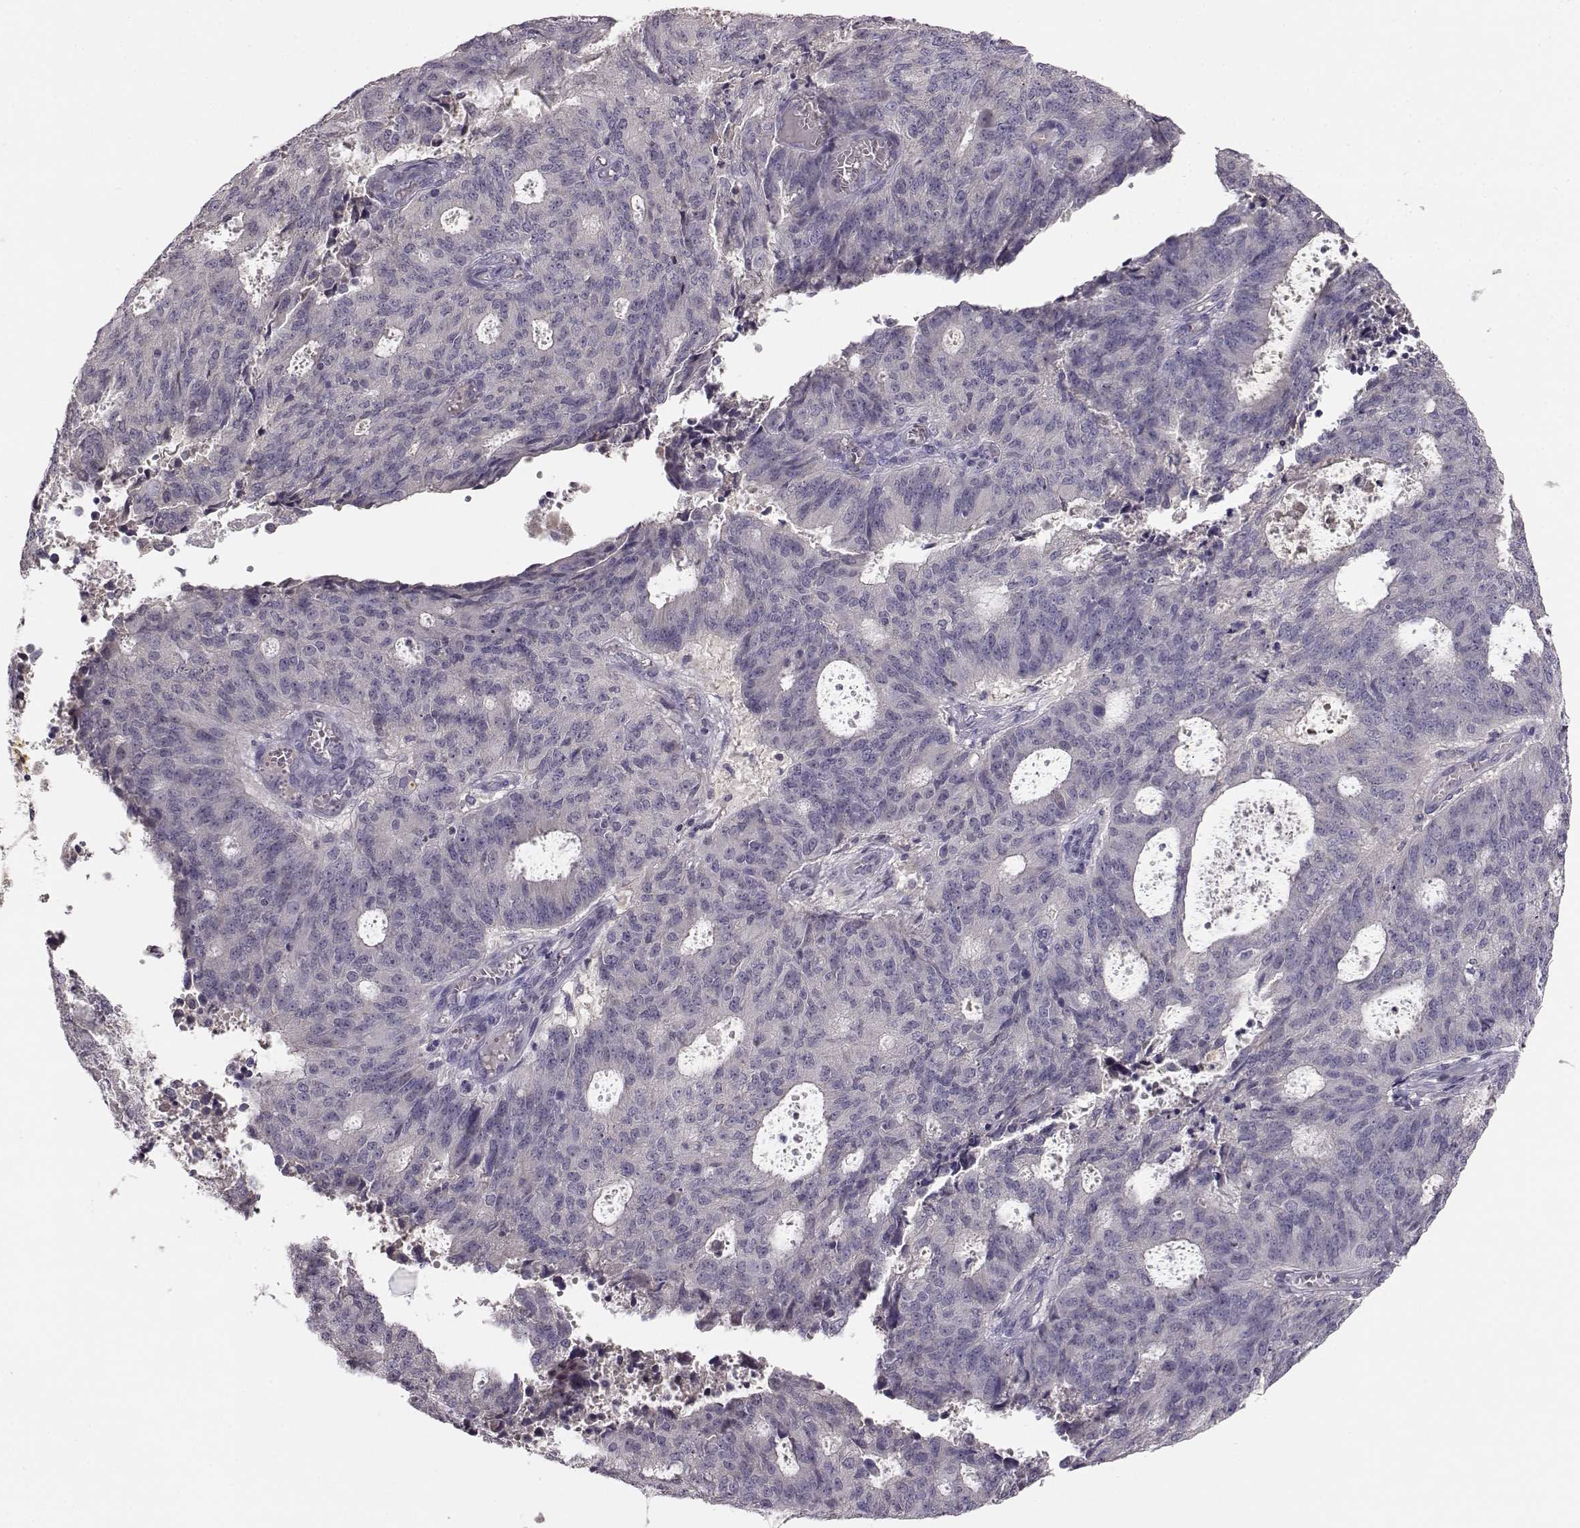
{"staining": {"intensity": "negative", "quantity": "none", "location": "none"}, "tissue": "endometrial cancer", "cell_type": "Tumor cells", "image_type": "cancer", "snomed": [{"axis": "morphology", "description": "Adenocarcinoma, NOS"}, {"axis": "topography", "description": "Endometrium"}], "caption": "This is a image of immunohistochemistry (IHC) staining of adenocarcinoma (endometrial), which shows no positivity in tumor cells.", "gene": "BFSP2", "patient": {"sex": "female", "age": 82}}